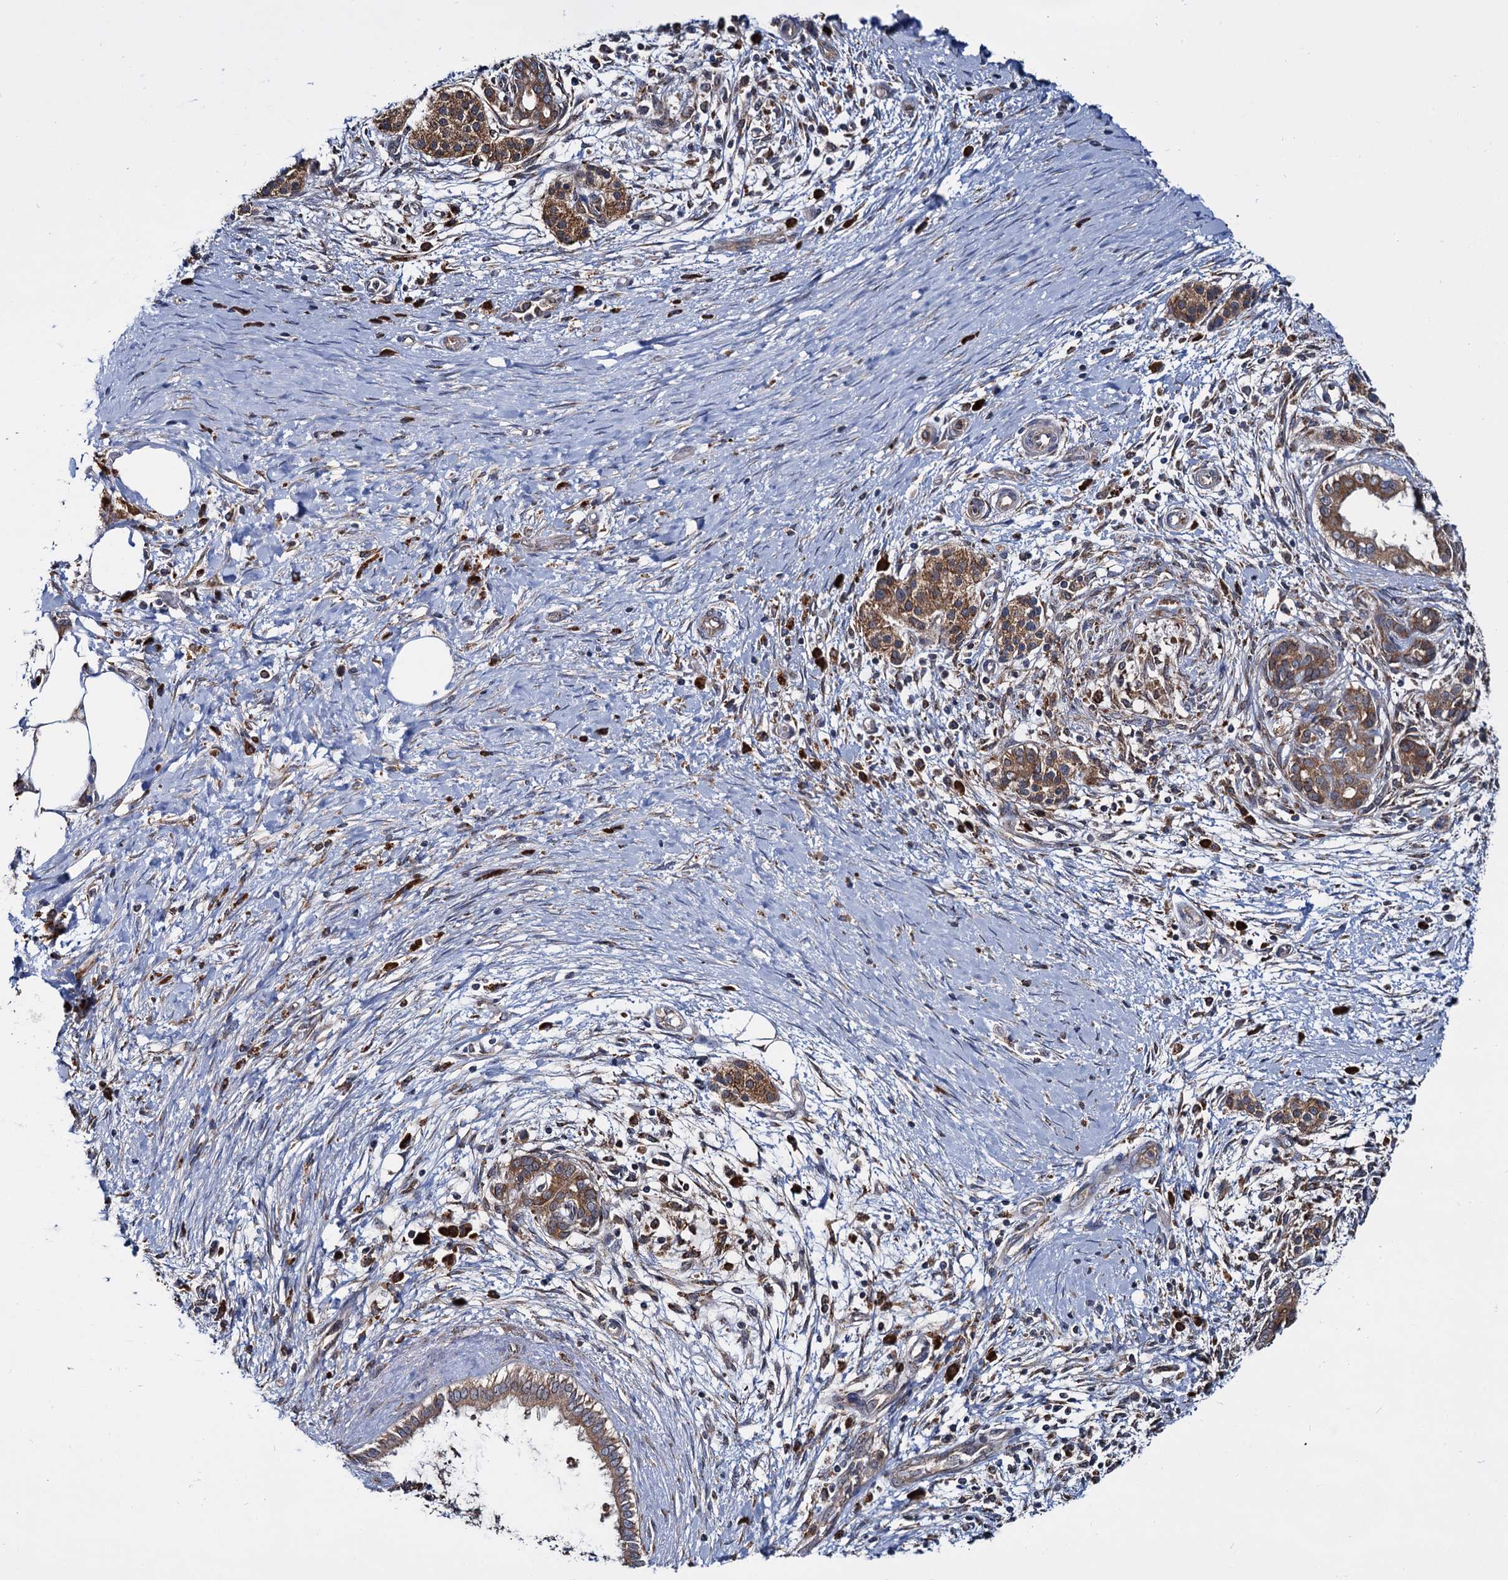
{"staining": {"intensity": "moderate", "quantity": ">75%", "location": "cytoplasmic/membranous"}, "tissue": "pancreatic cancer", "cell_type": "Tumor cells", "image_type": "cancer", "snomed": [{"axis": "morphology", "description": "Adenocarcinoma, NOS"}, {"axis": "topography", "description": "Pancreas"}], "caption": "Immunohistochemistry (DAB) staining of pancreatic cancer (adenocarcinoma) exhibits moderate cytoplasmic/membranous protein expression in about >75% of tumor cells.", "gene": "UFM1", "patient": {"sex": "male", "age": 58}}